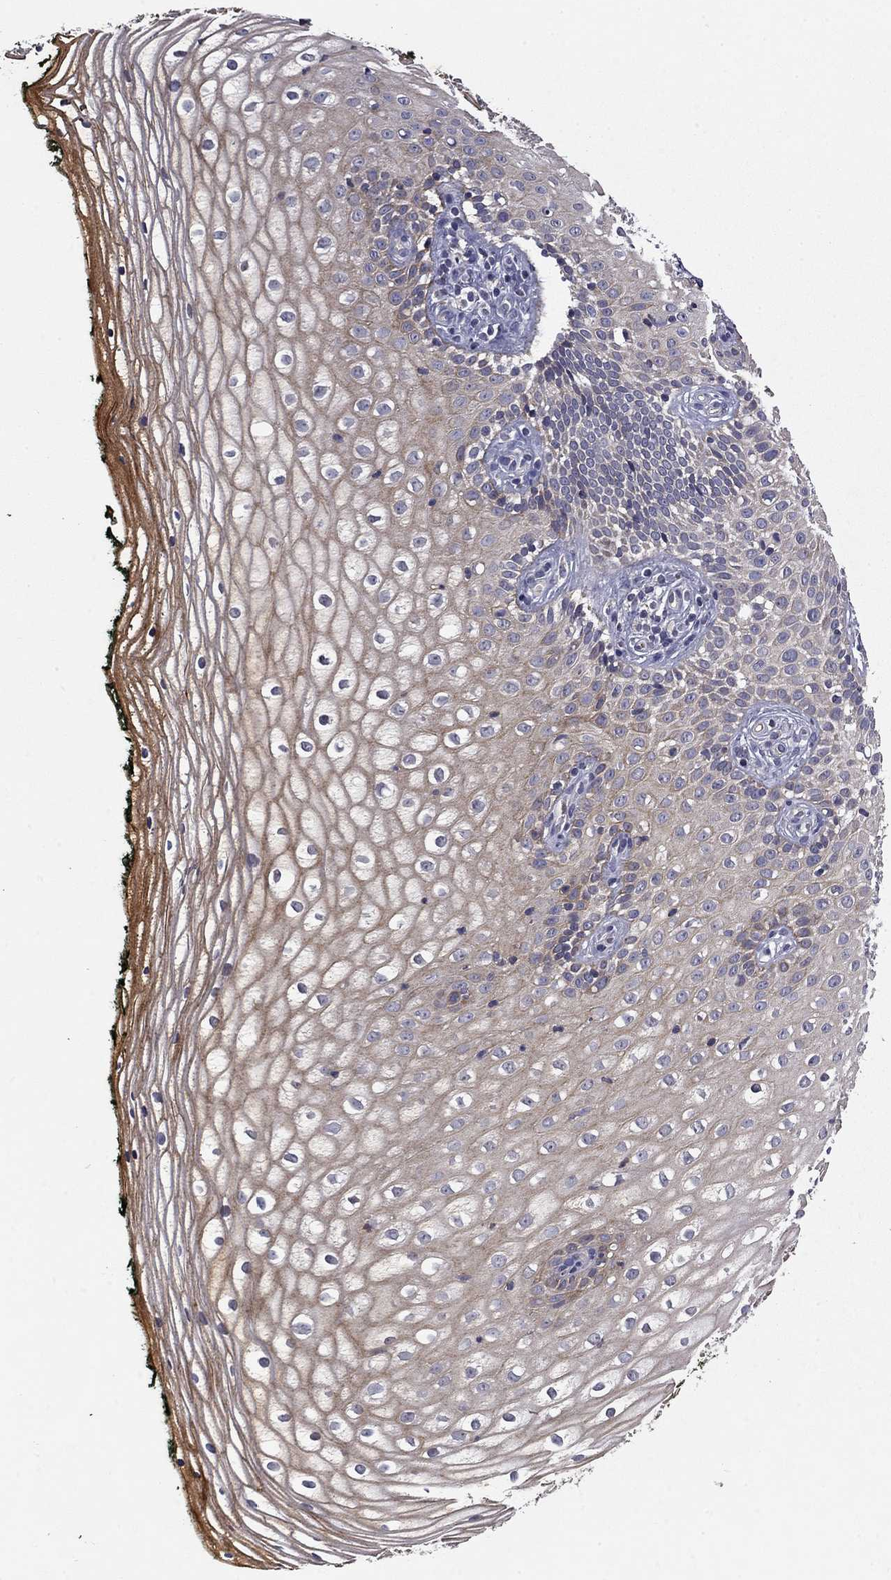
{"staining": {"intensity": "moderate", "quantity": "<25%", "location": "cytoplasmic/membranous"}, "tissue": "vagina", "cell_type": "Squamous epithelial cells", "image_type": "normal", "snomed": [{"axis": "morphology", "description": "Normal tissue, NOS"}, {"axis": "topography", "description": "Vagina"}], "caption": "This micrograph displays unremarkable vagina stained with immunohistochemistry (IHC) to label a protein in brown. The cytoplasmic/membranous of squamous epithelial cells show moderate positivity for the protein. Nuclei are counter-stained blue.", "gene": "CEACAM7", "patient": {"sex": "female", "age": 47}}